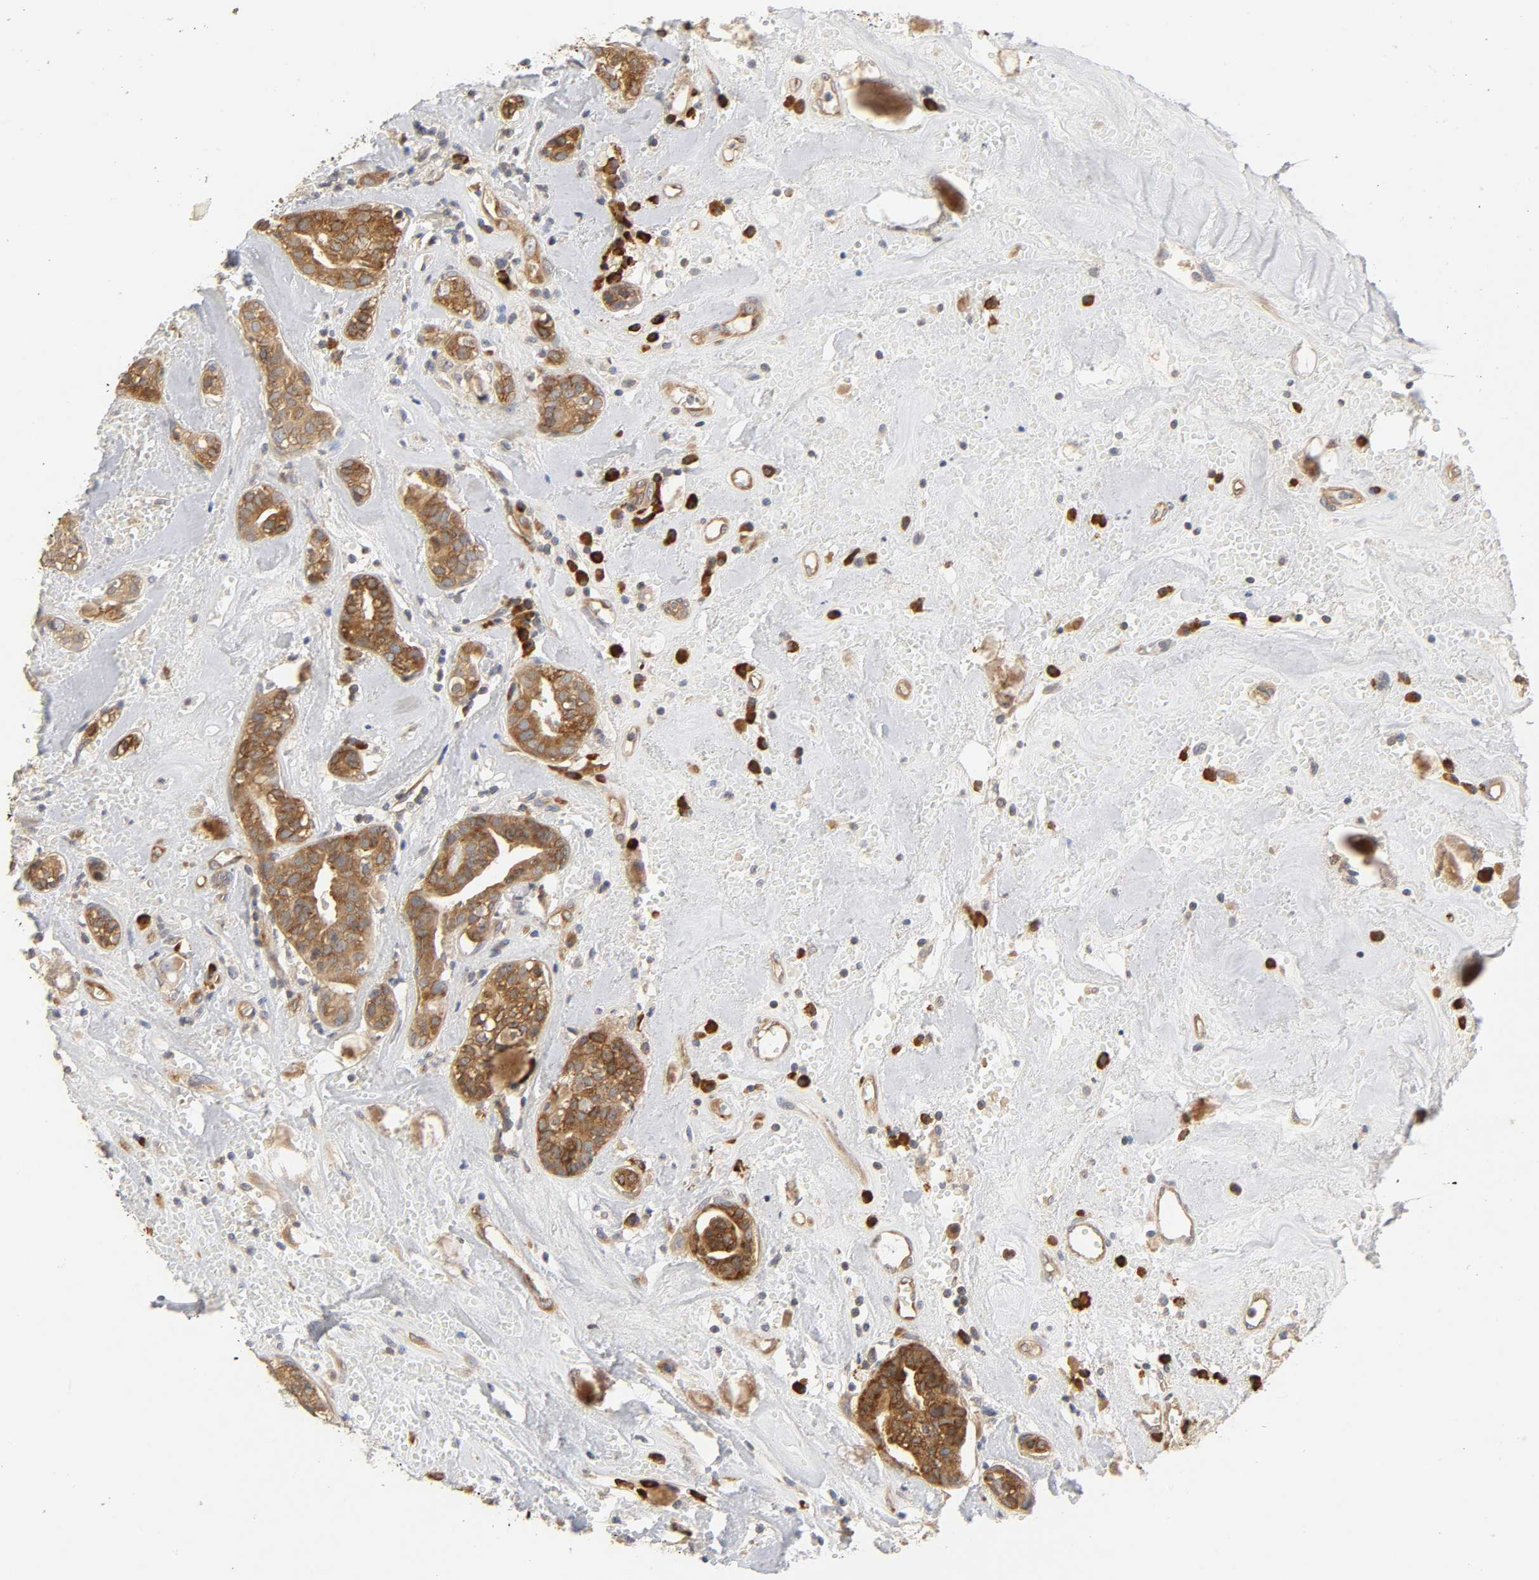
{"staining": {"intensity": "moderate", "quantity": ">75%", "location": "cytoplasmic/membranous"}, "tissue": "head and neck cancer", "cell_type": "Tumor cells", "image_type": "cancer", "snomed": [{"axis": "morphology", "description": "Adenocarcinoma, NOS"}, {"axis": "topography", "description": "Salivary gland"}, {"axis": "topography", "description": "Head-Neck"}], "caption": "Tumor cells reveal medium levels of moderate cytoplasmic/membranous staining in approximately >75% of cells in head and neck adenocarcinoma. (Brightfield microscopy of DAB IHC at high magnification).", "gene": "SCHIP1", "patient": {"sex": "female", "age": 65}}